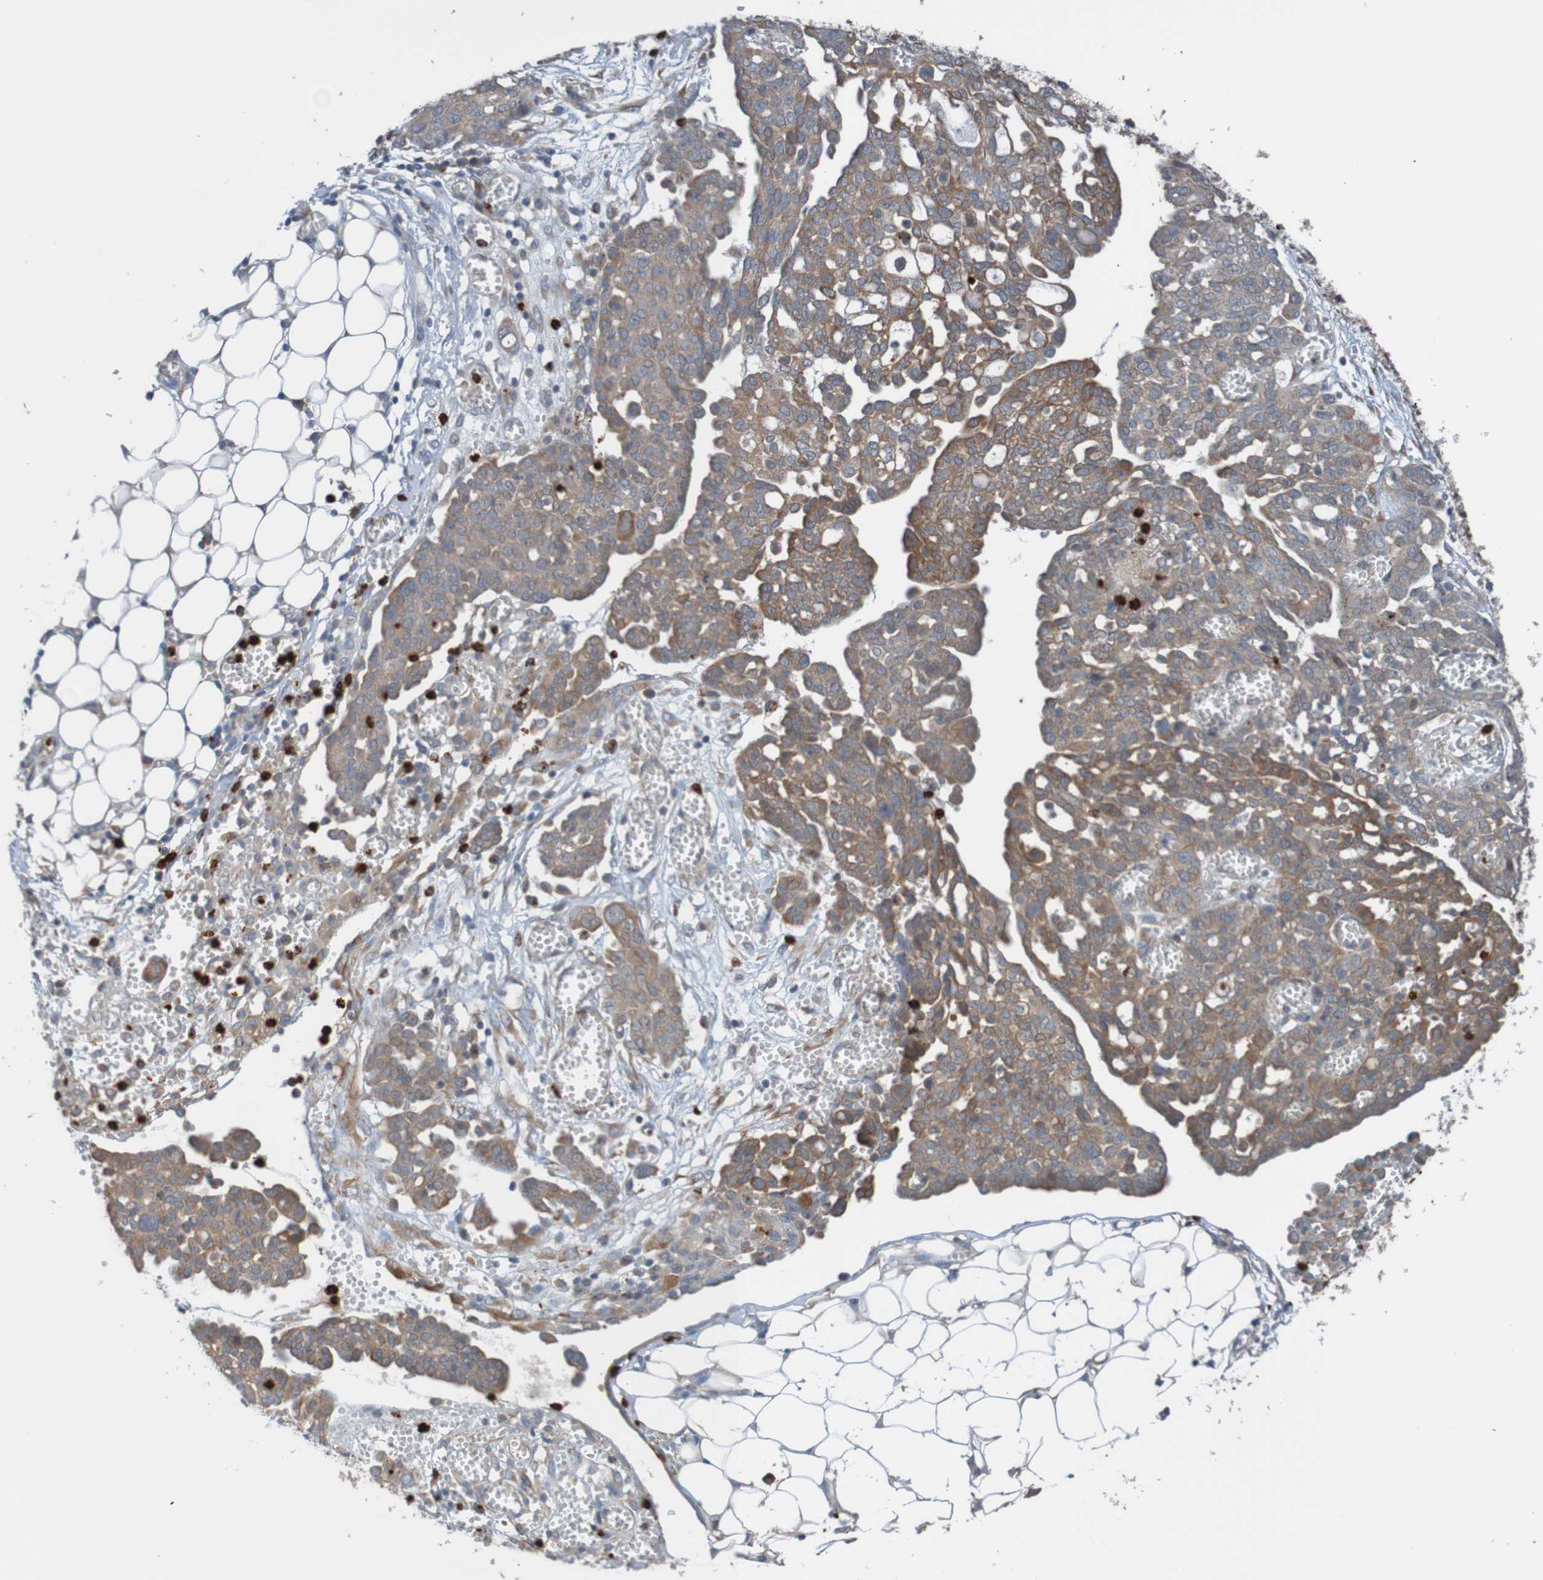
{"staining": {"intensity": "moderate", "quantity": ">75%", "location": "cytoplasmic/membranous"}, "tissue": "ovarian cancer", "cell_type": "Tumor cells", "image_type": "cancer", "snomed": [{"axis": "morphology", "description": "Cystadenocarcinoma, serous, NOS"}, {"axis": "topography", "description": "Soft tissue"}, {"axis": "topography", "description": "Ovary"}], "caption": "Tumor cells exhibit medium levels of moderate cytoplasmic/membranous staining in about >75% of cells in ovarian cancer (serous cystadenocarcinoma).", "gene": "ST8SIA6", "patient": {"sex": "female", "age": 57}}